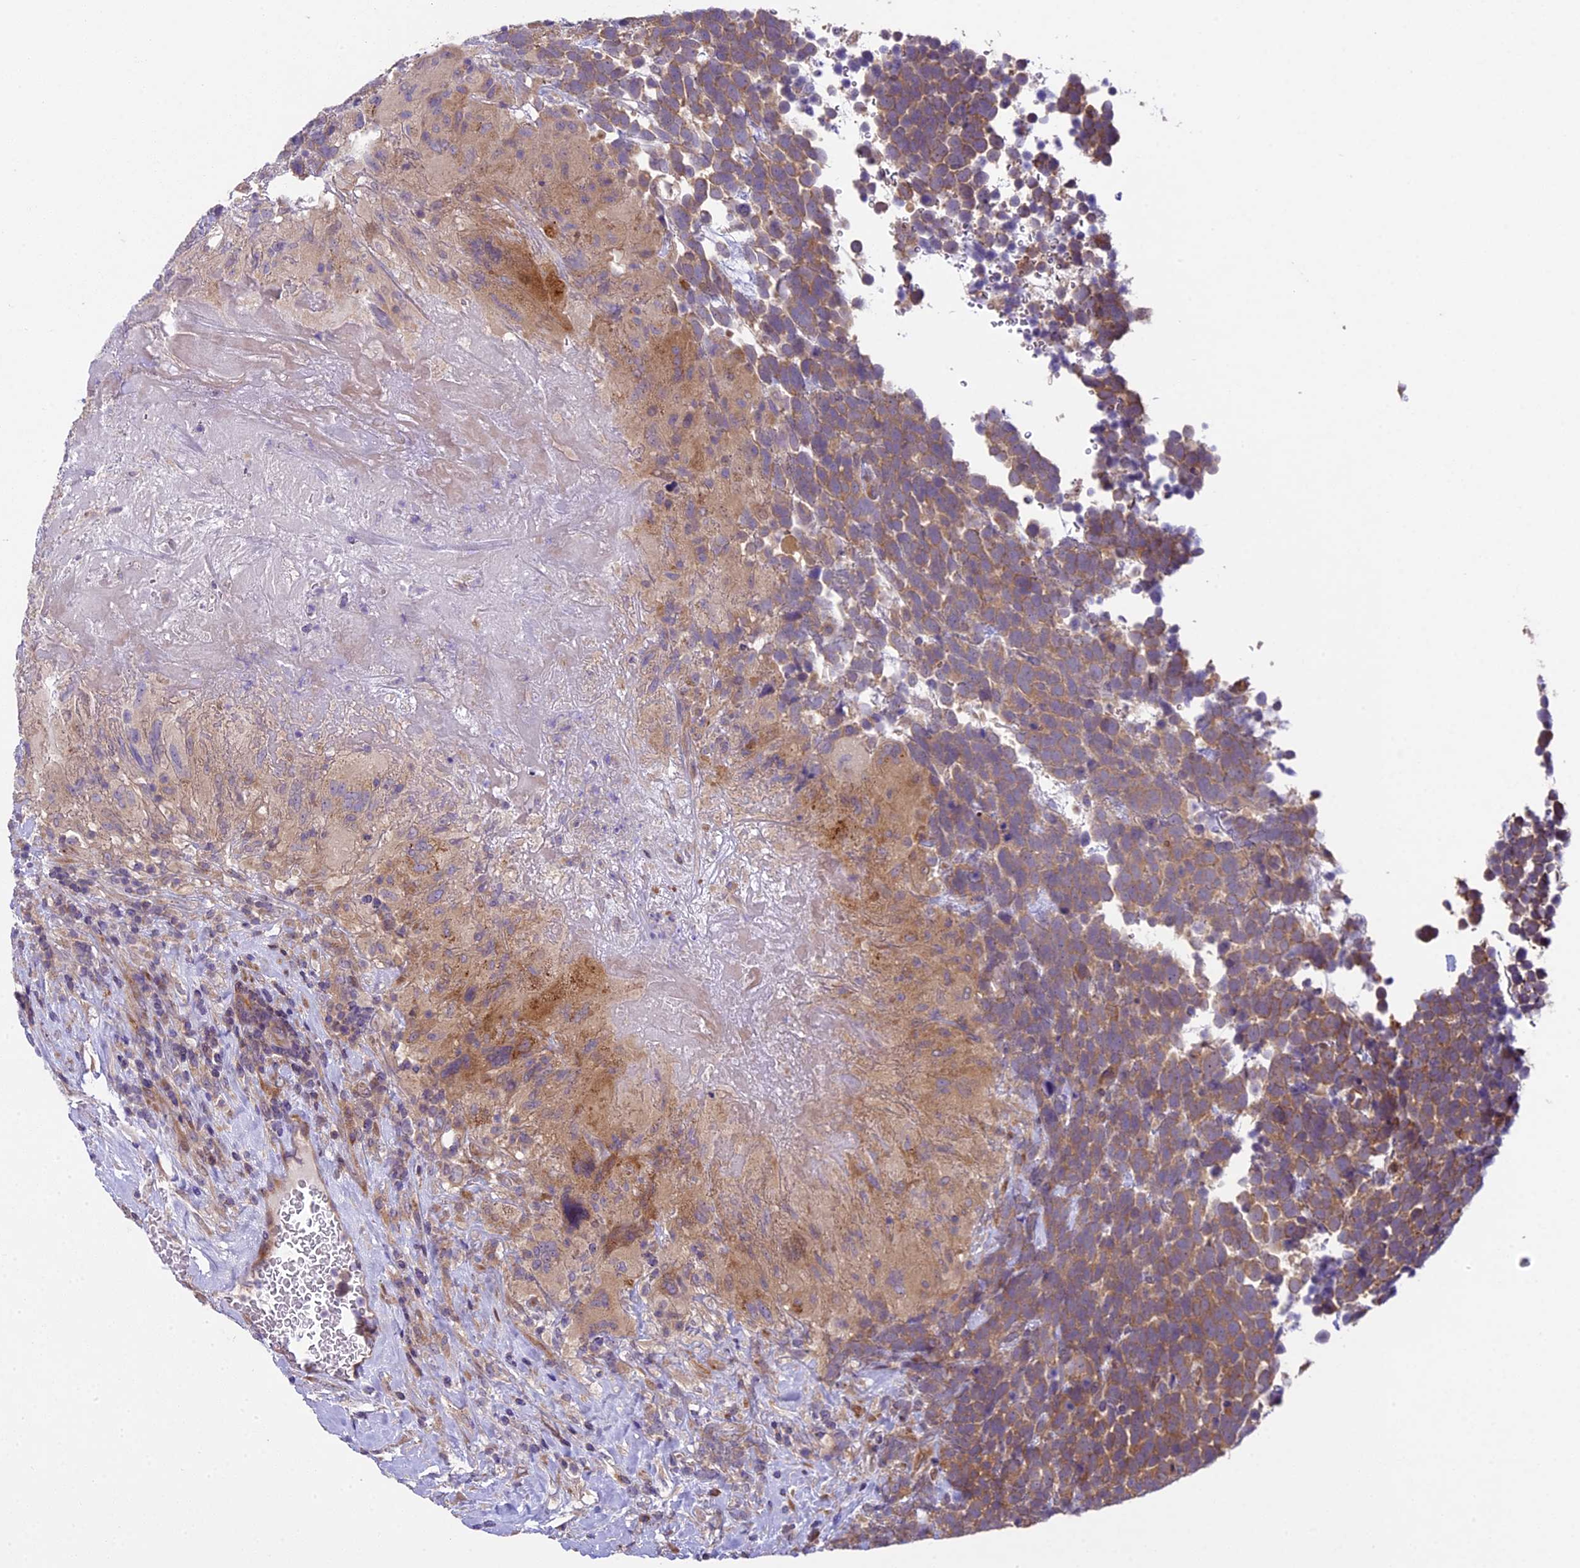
{"staining": {"intensity": "moderate", "quantity": ">75%", "location": "cytoplasmic/membranous"}, "tissue": "urothelial cancer", "cell_type": "Tumor cells", "image_type": "cancer", "snomed": [{"axis": "morphology", "description": "Urothelial carcinoma, High grade"}, {"axis": "topography", "description": "Urinary bladder"}], "caption": "Immunohistochemical staining of human urothelial cancer displays medium levels of moderate cytoplasmic/membranous protein expression in approximately >75% of tumor cells. The staining is performed using DAB (3,3'-diaminobenzidine) brown chromogen to label protein expression. The nuclei are counter-stained blue using hematoxylin.", "gene": "SPIRE1", "patient": {"sex": "female", "age": 82}}